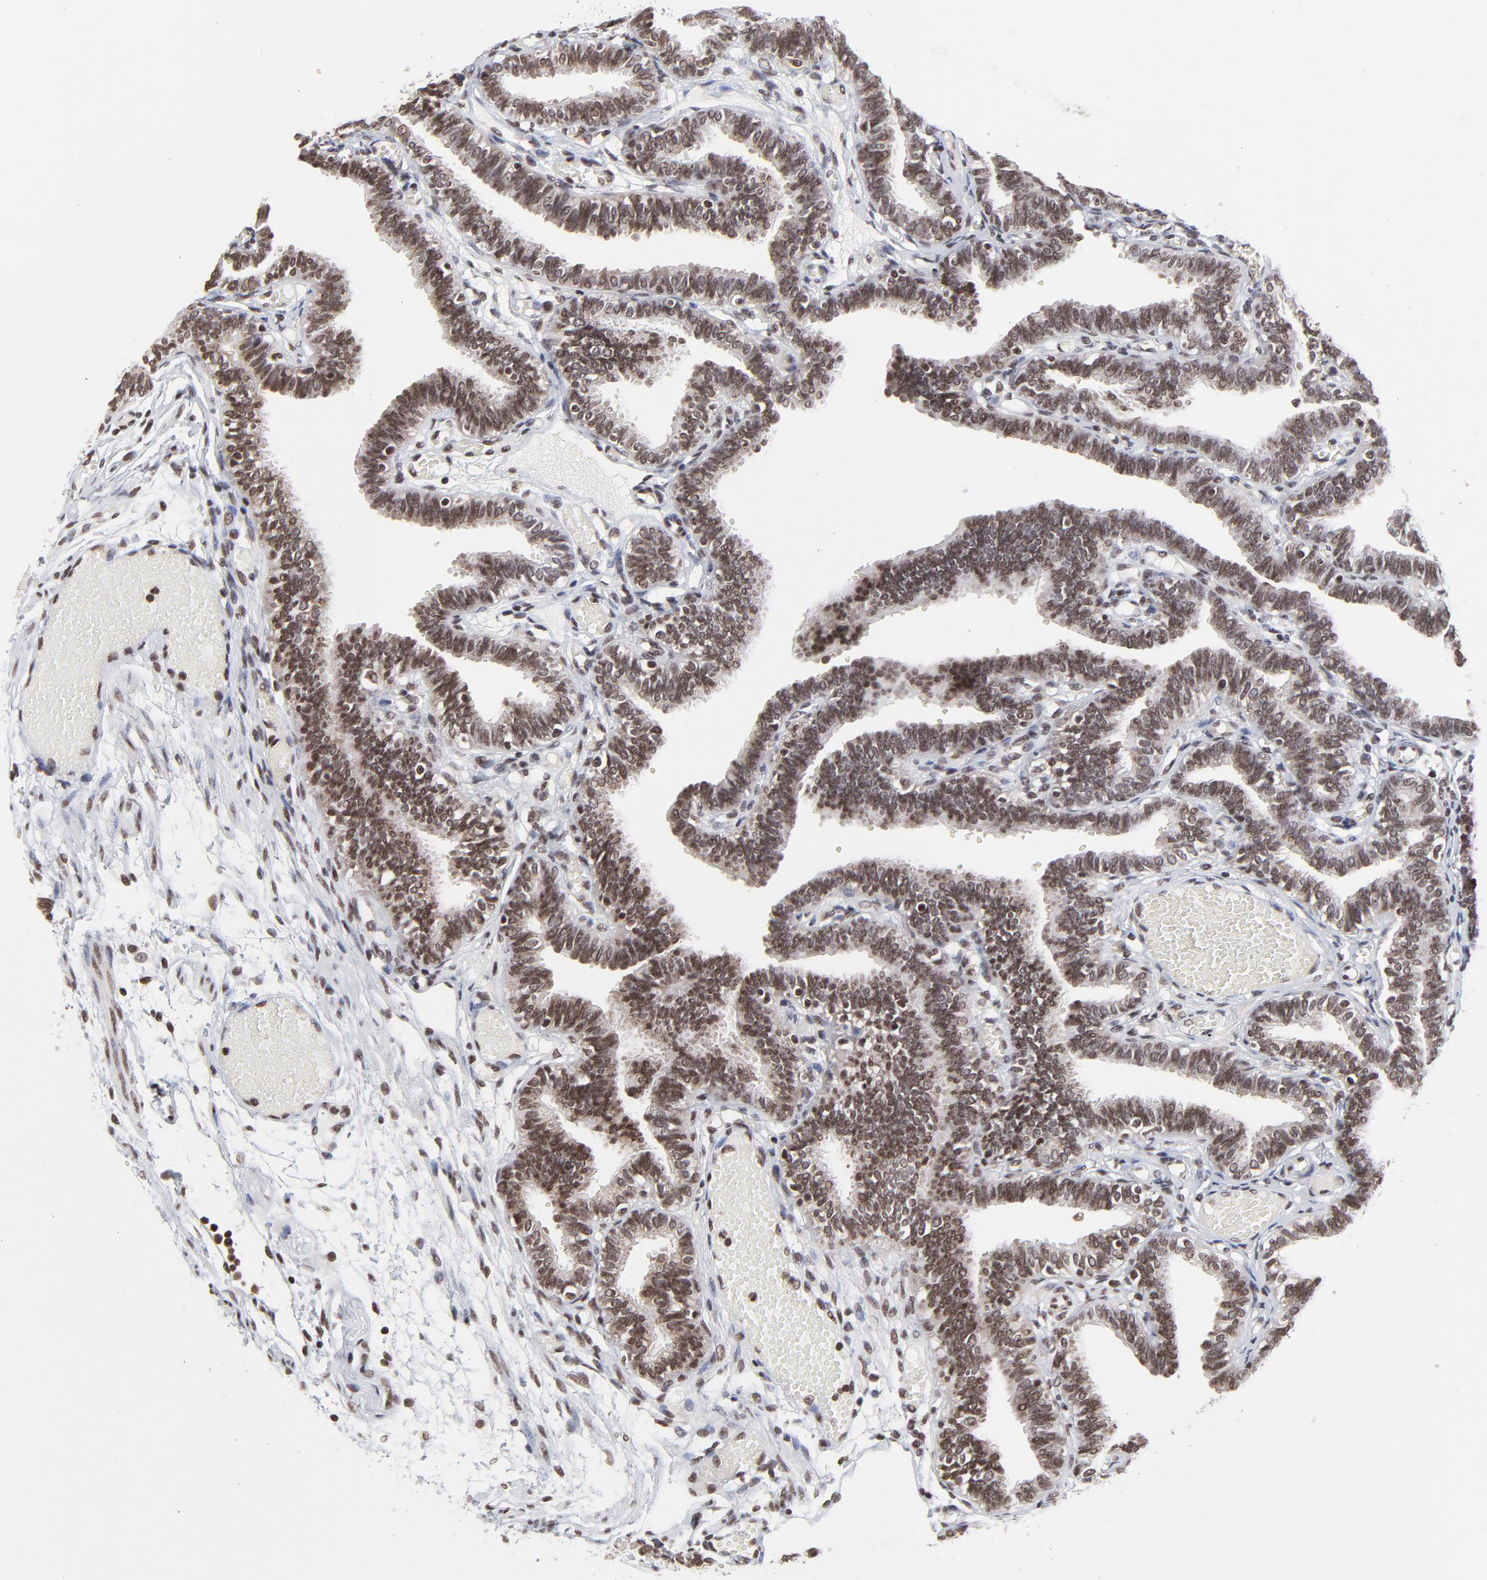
{"staining": {"intensity": "moderate", "quantity": ">75%", "location": "nuclear"}, "tissue": "fallopian tube", "cell_type": "Glandular cells", "image_type": "normal", "snomed": [{"axis": "morphology", "description": "Normal tissue, NOS"}, {"axis": "topography", "description": "Fallopian tube"}], "caption": "Immunohistochemical staining of benign fallopian tube shows >75% levels of moderate nuclear protein staining in approximately >75% of glandular cells.", "gene": "ZNF777", "patient": {"sex": "female", "age": 29}}